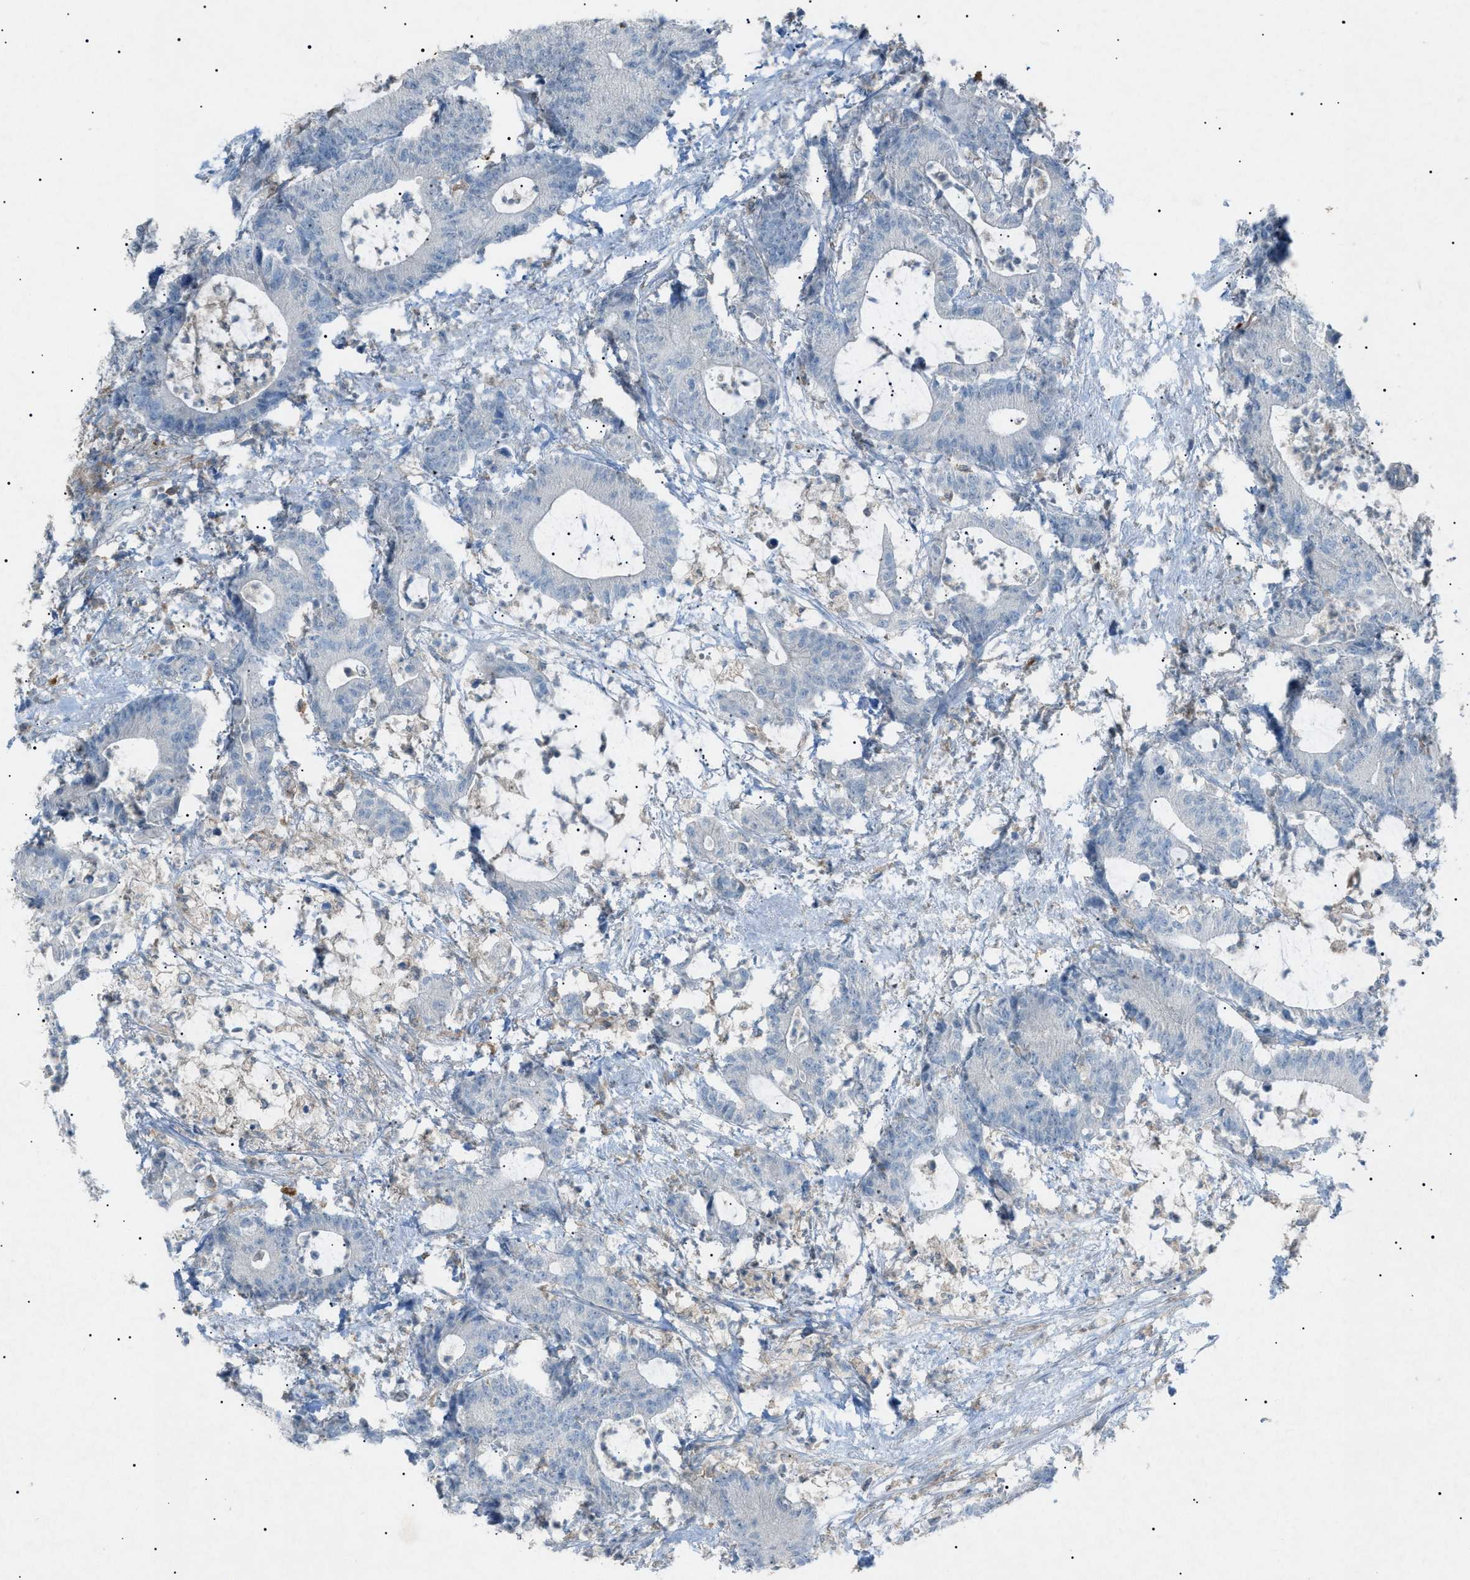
{"staining": {"intensity": "negative", "quantity": "none", "location": "none"}, "tissue": "colorectal cancer", "cell_type": "Tumor cells", "image_type": "cancer", "snomed": [{"axis": "morphology", "description": "Adenocarcinoma, NOS"}, {"axis": "topography", "description": "Colon"}], "caption": "Tumor cells are negative for brown protein staining in colorectal cancer (adenocarcinoma).", "gene": "BTK", "patient": {"sex": "female", "age": 84}}